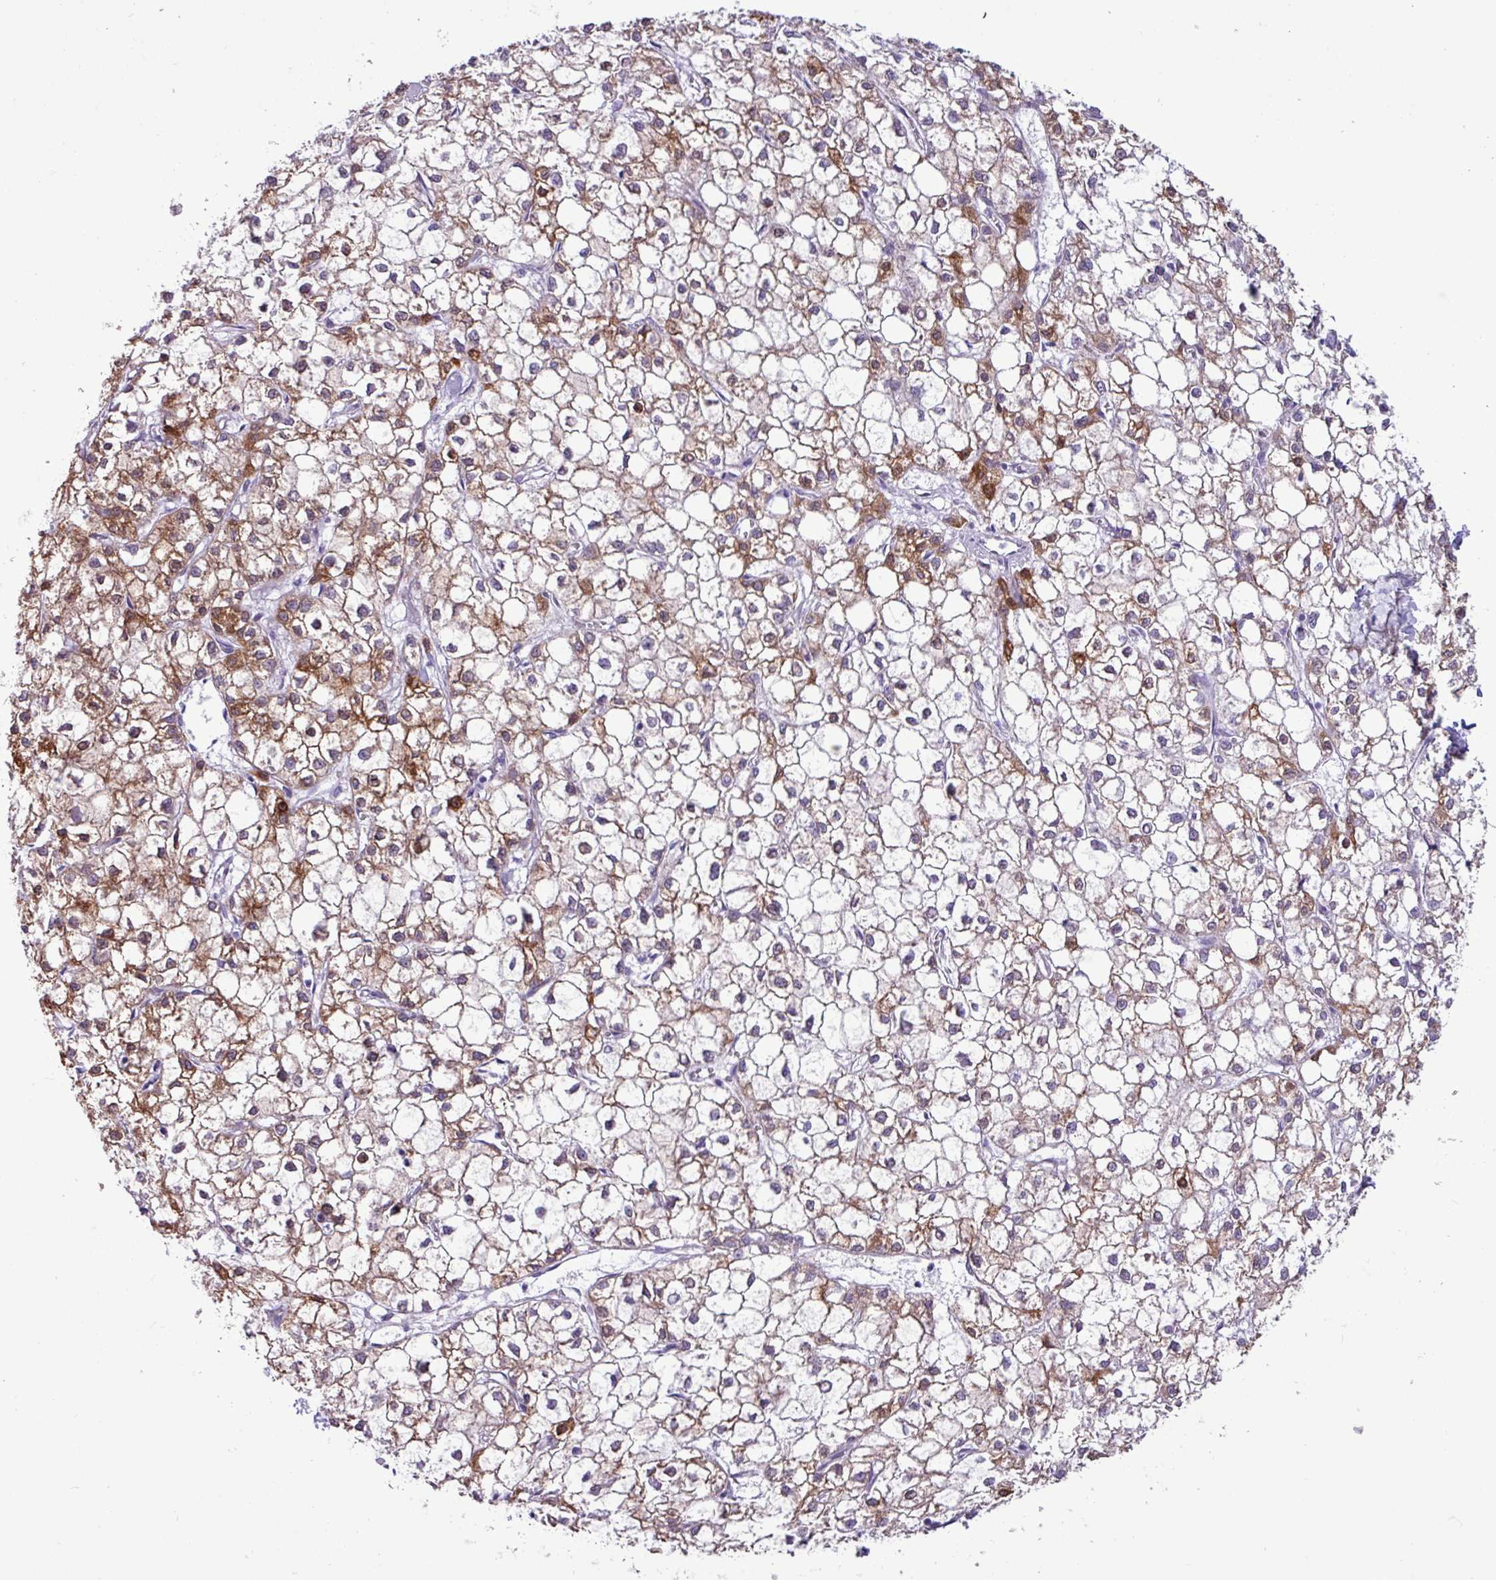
{"staining": {"intensity": "moderate", "quantity": "25%-75%", "location": "cytoplasmic/membranous"}, "tissue": "liver cancer", "cell_type": "Tumor cells", "image_type": "cancer", "snomed": [{"axis": "morphology", "description": "Carcinoma, Hepatocellular, NOS"}, {"axis": "topography", "description": "Liver"}], "caption": "IHC of human hepatocellular carcinoma (liver) exhibits medium levels of moderate cytoplasmic/membranous staining in about 25%-75% of tumor cells. The protein is stained brown, and the nuclei are stained in blue (DAB (3,3'-diaminobenzidine) IHC with brightfield microscopy, high magnification).", "gene": "SLC38A1", "patient": {"sex": "female", "age": 43}}